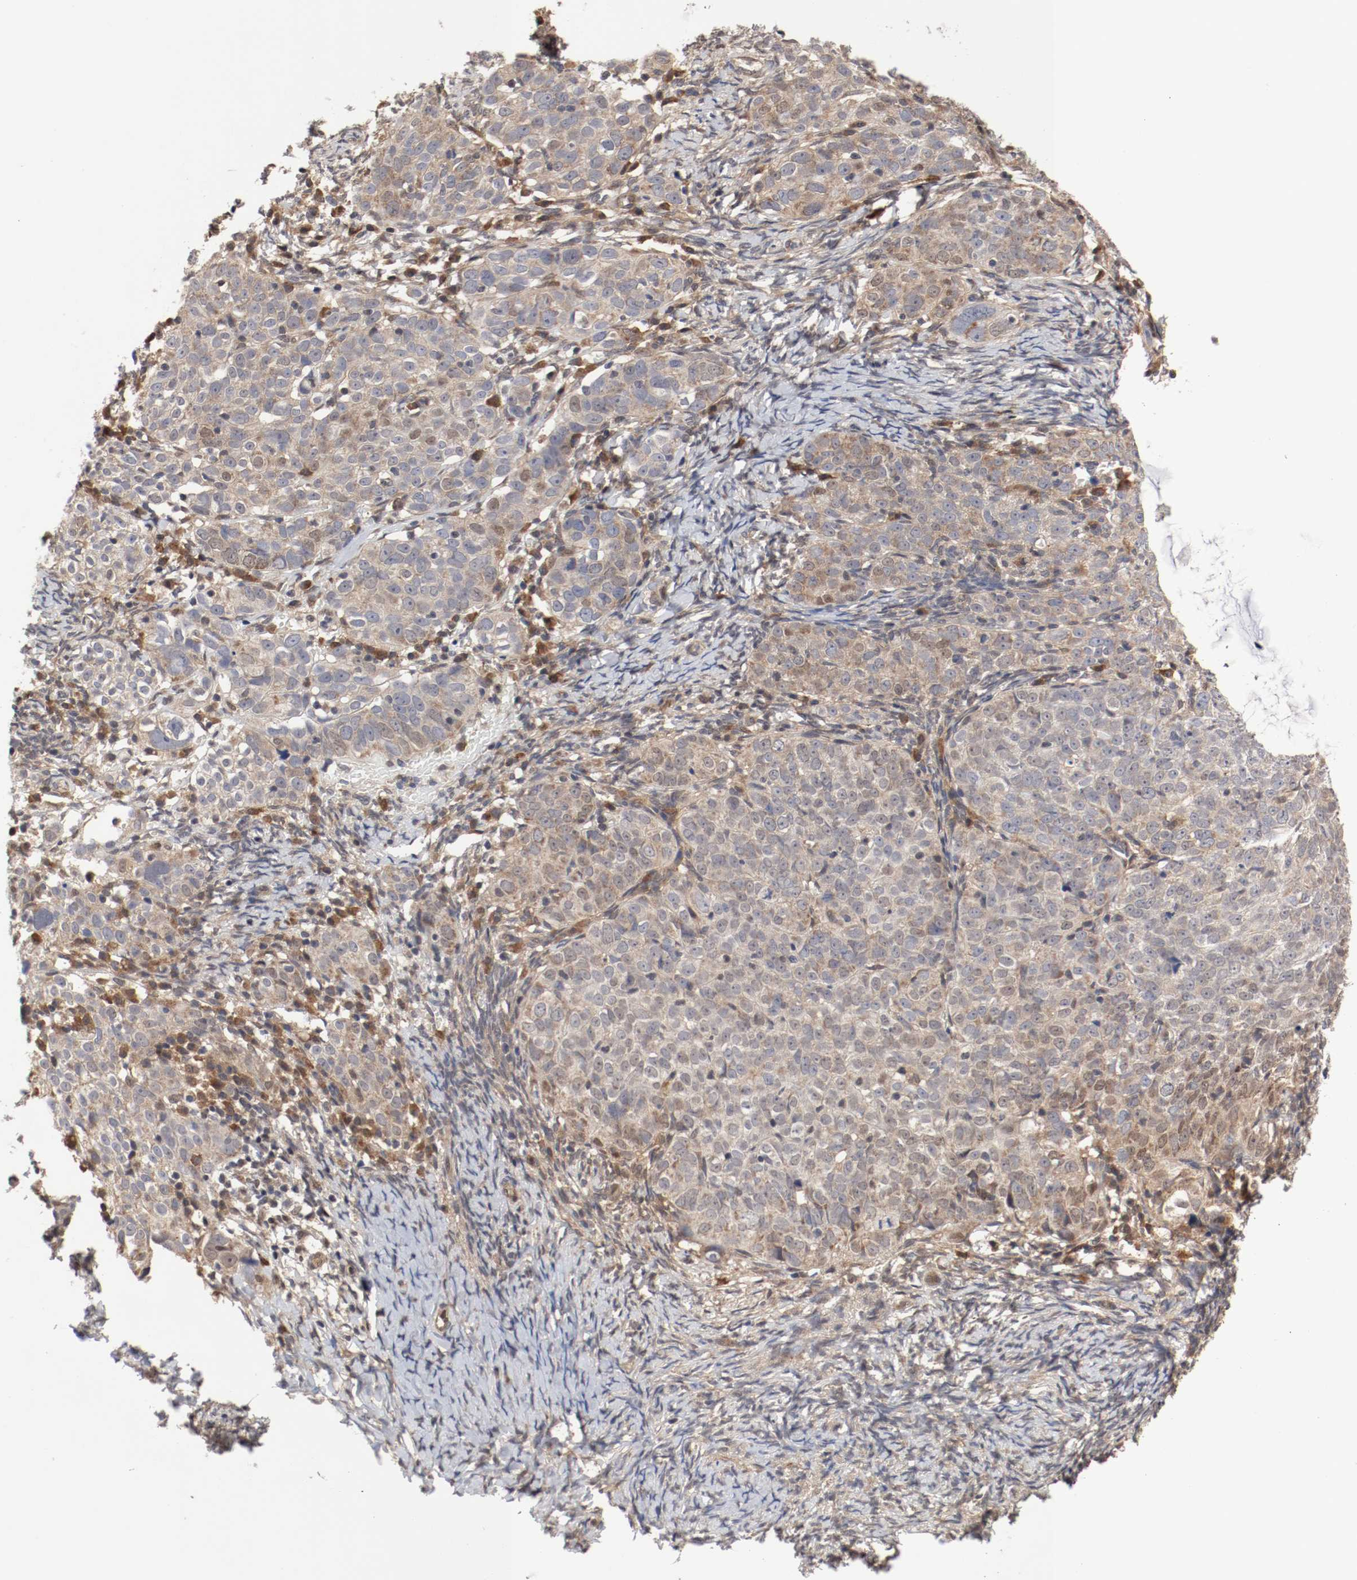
{"staining": {"intensity": "weak", "quantity": ">75%", "location": "cytoplasmic/membranous,nuclear"}, "tissue": "ovarian cancer", "cell_type": "Tumor cells", "image_type": "cancer", "snomed": [{"axis": "morphology", "description": "Normal tissue, NOS"}, {"axis": "morphology", "description": "Cystadenocarcinoma, serous, NOS"}, {"axis": "topography", "description": "Ovary"}], "caption": "Human ovarian cancer stained for a protein (brown) reveals weak cytoplasmic/membranous and nuclear positive positivity in approximately >75% of tumor cells.", "gene": "AFG3L2", "patient": {"sex": "female", "age": 62}}